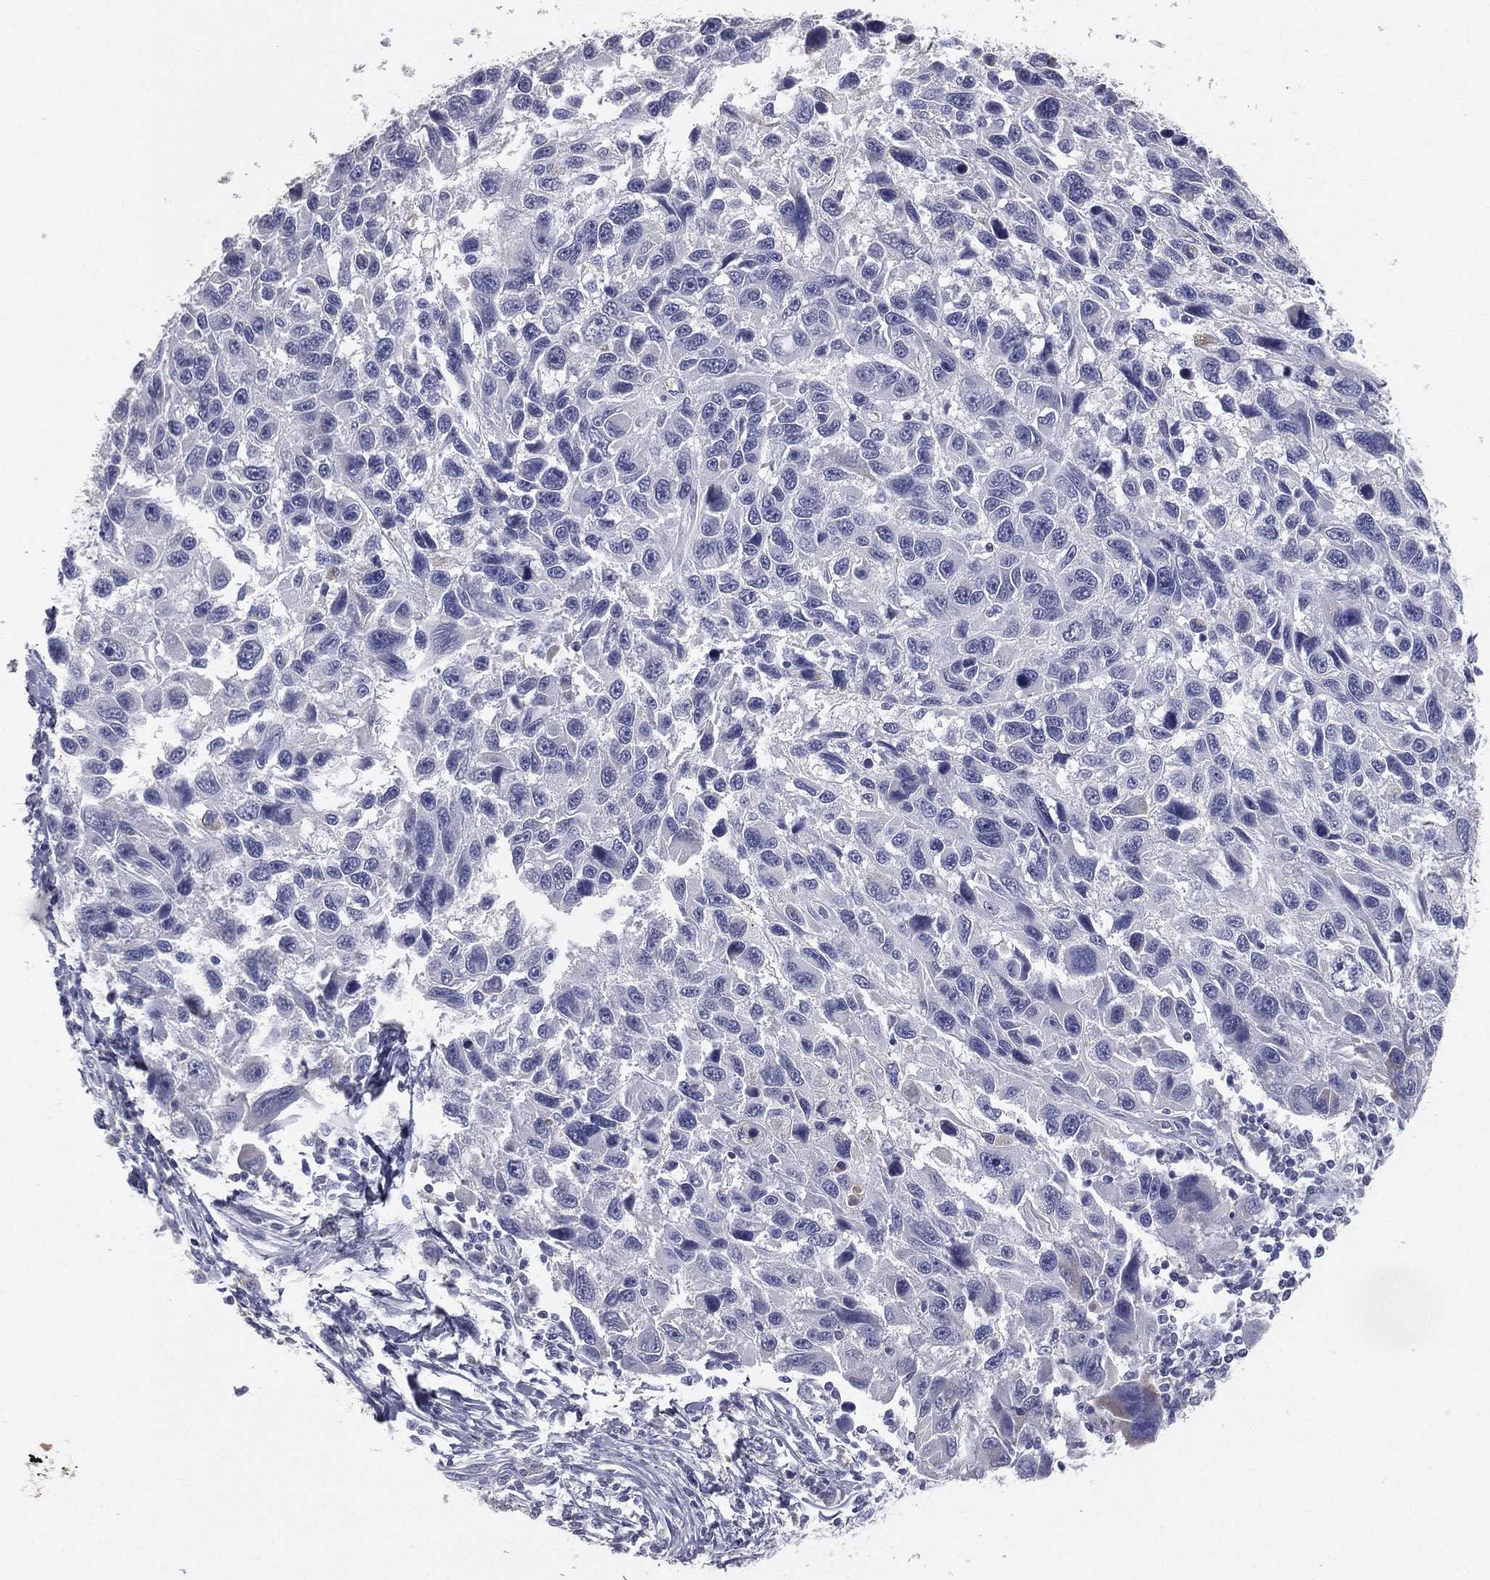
{"staining": {"intensity": "negative", "quantity": "none", "location": "none"}, "tissue": "melanoma", "cell_type": "Tumor cells", "image_type": "cancer", "snomed": [{"axis": "morphology", "description": "Malignant melanoma, NOS"}, {"axis": "topography", "description": "Skin"}], "caption": "Immunohistochemical staining of melanoma displays no significant staining in tumor cells.", "gene": "ESX1", "patient": {"sex": "male", "age": 53}}